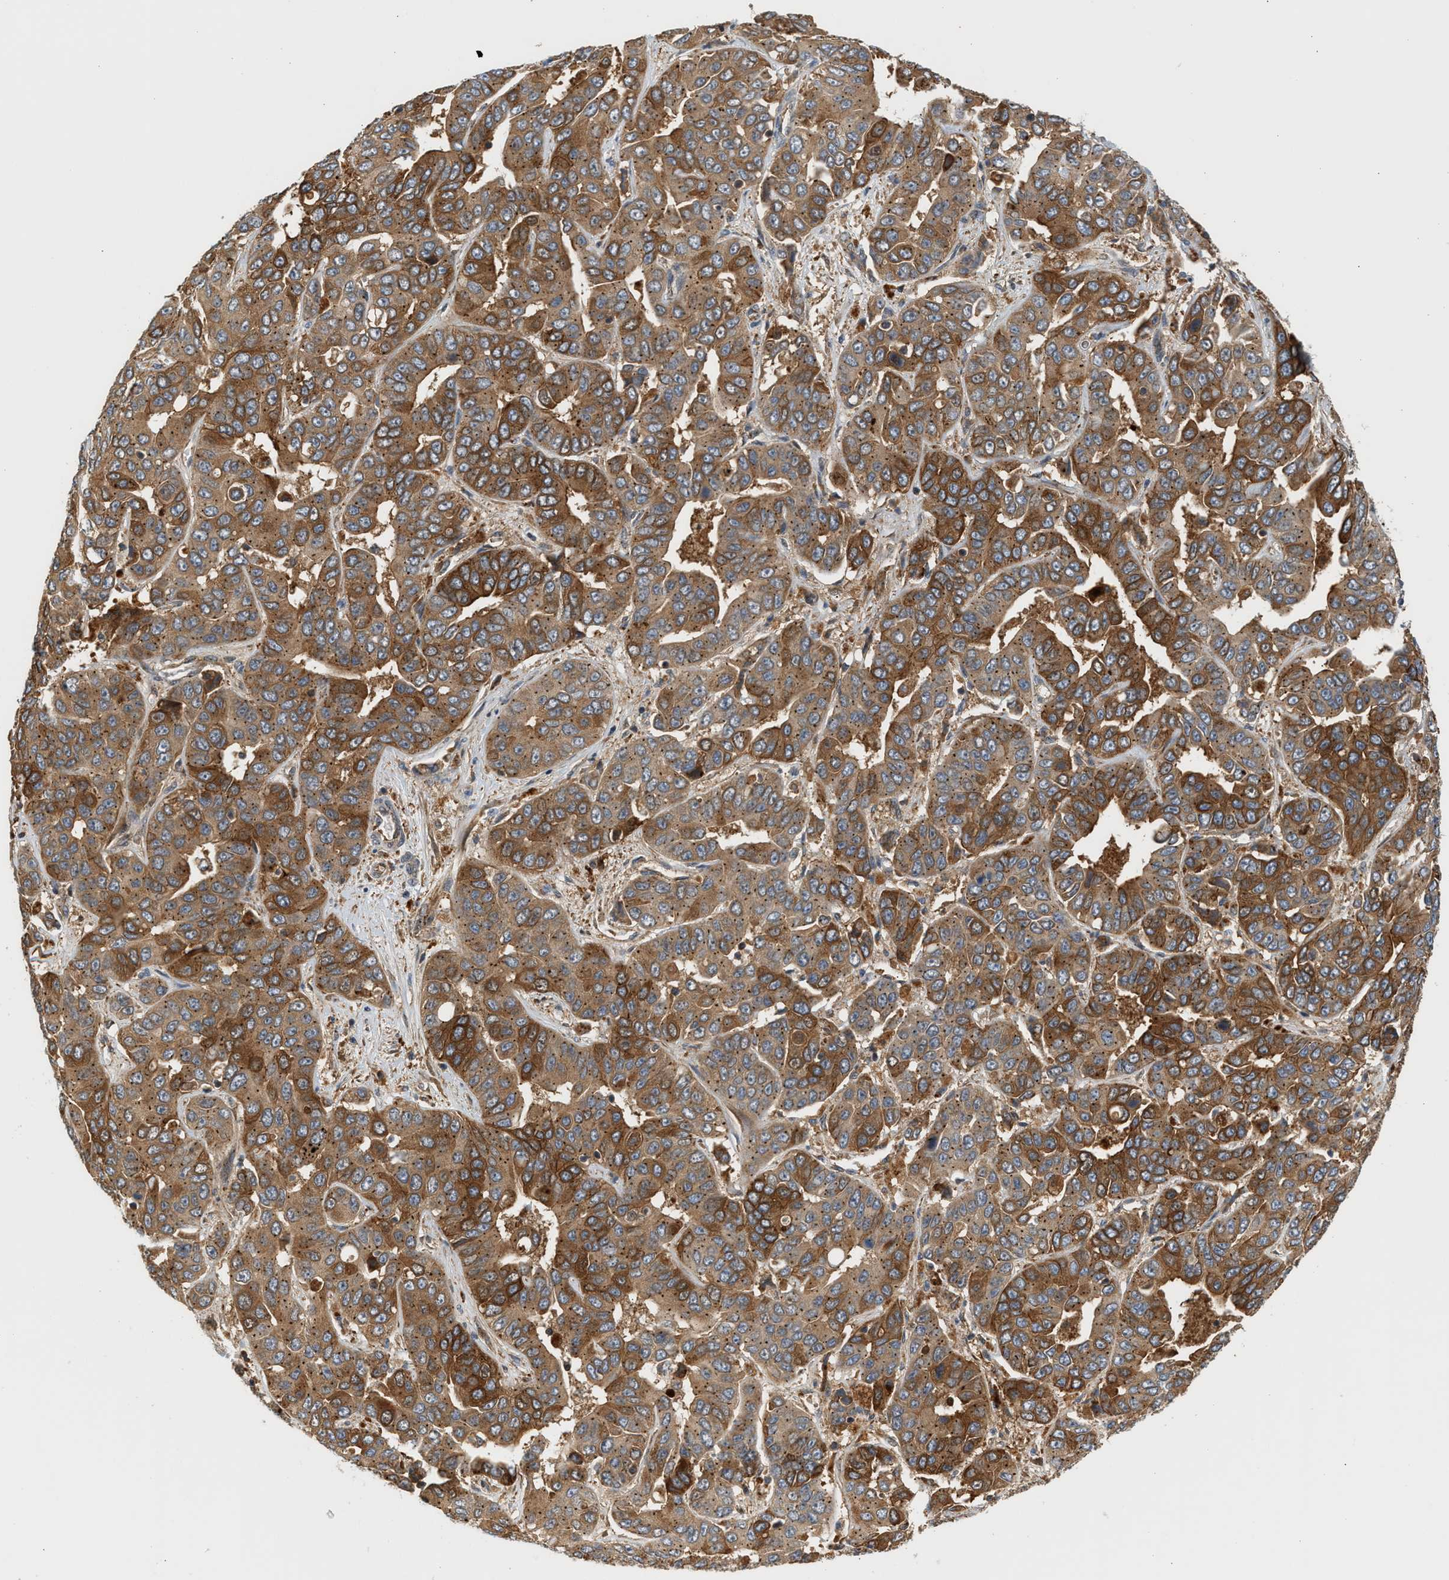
{"staining": {"intensity": "moderate", "quantity": ">75%", "location": "cytoplasmic/membranous"}, "tissue": "liver cancer", "cell_type": "Tumor cells", "image_type": "cancer", "snomed": [{"axis": "morphology", "description": "Cholangiocarcinoma"}, {"axis": "topography", "description": "Liver"}], "caption": "Brown immunohistochemical staining in human liver cancer displays moderate cytoplasmic/membranous expression in about >75% of tumor cells.", "gene": "MAP2K5", "patient": {"sex": "female", "age": 52}}